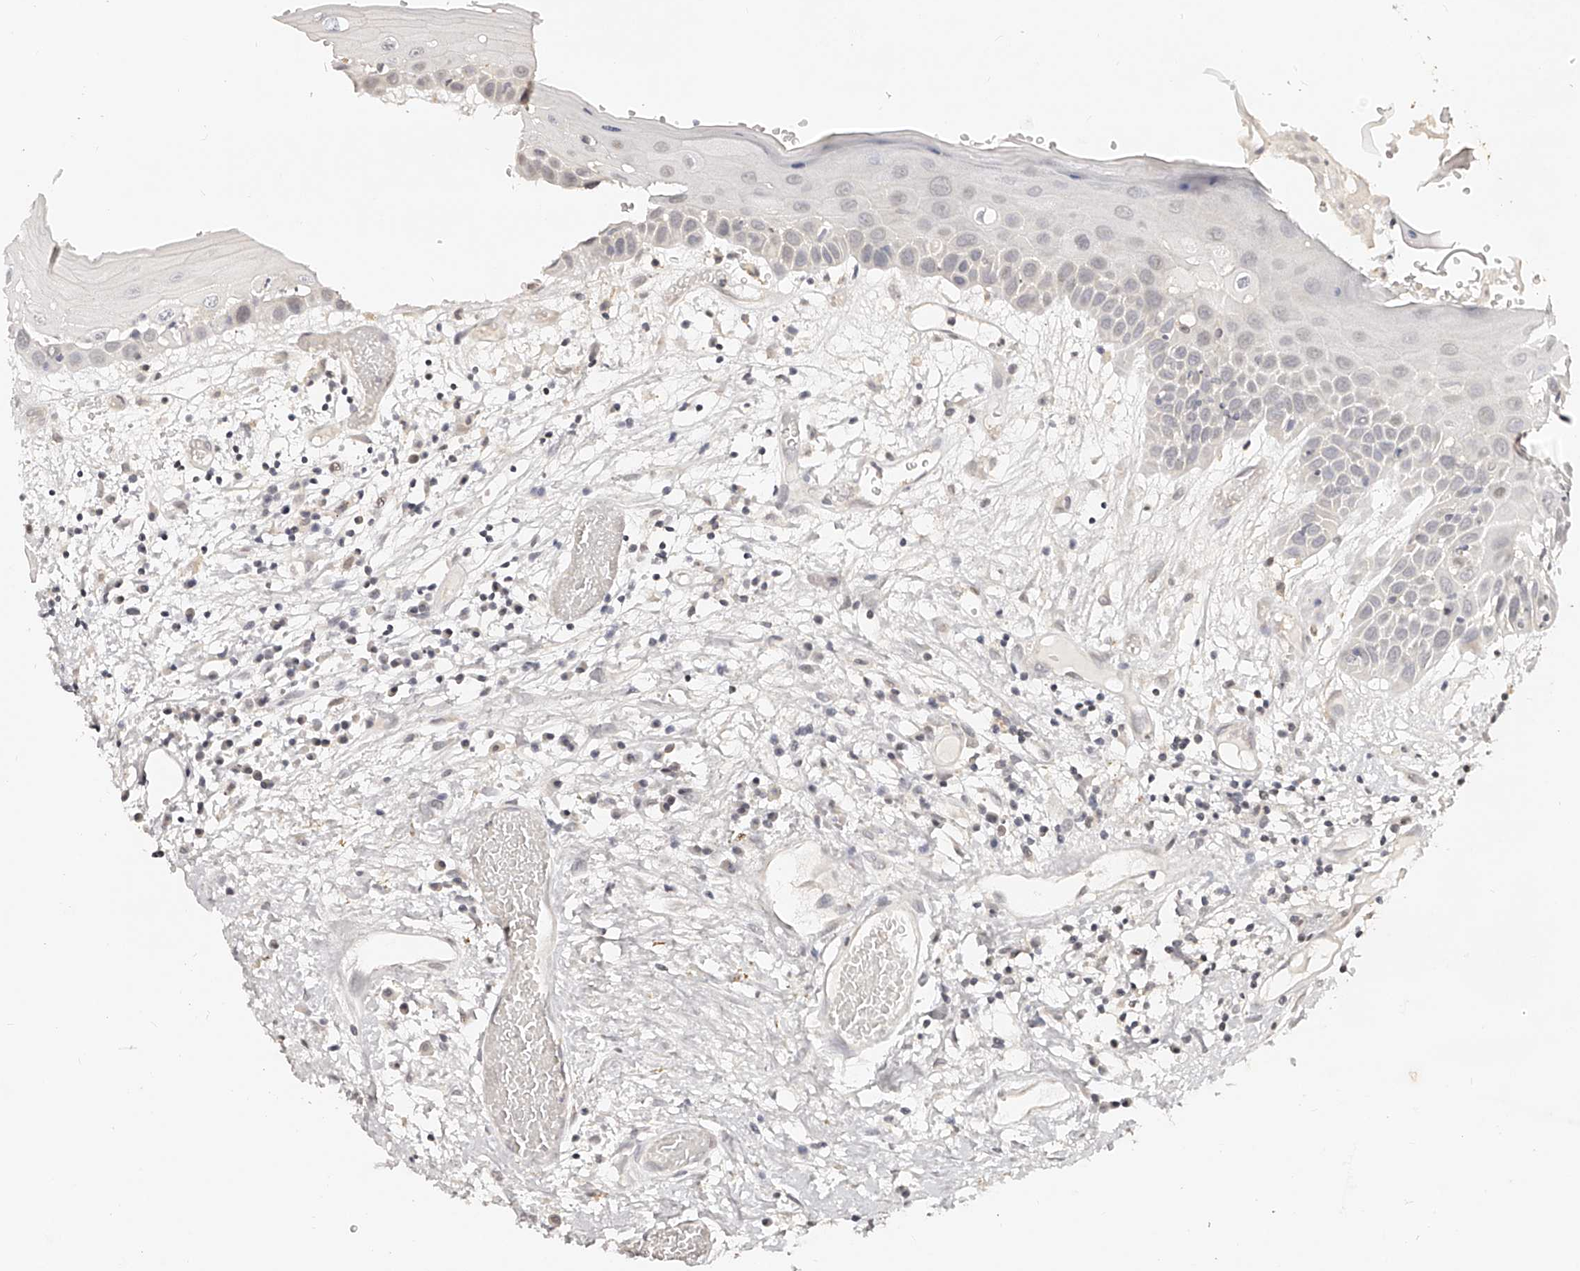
{"staining": {"intensity": "negative", "quantity": "none", "location": "none"}, "tissue": "oral mucosa", "cell_type": "Squamous epithelial cells", "image_type": "normal", "snomed": [{"axis": "morphology", "description": "Normal tissue, NOS"}, {"axis": "topography", "description": "Oral tissue"}], "caption": "Immunohistochemical staining of unremarkable human oral mucosa reveals no significant expression in squamous epithelial cells.", "gene": "ZNF789", "patient": {"sex": "female", "age": 76}}